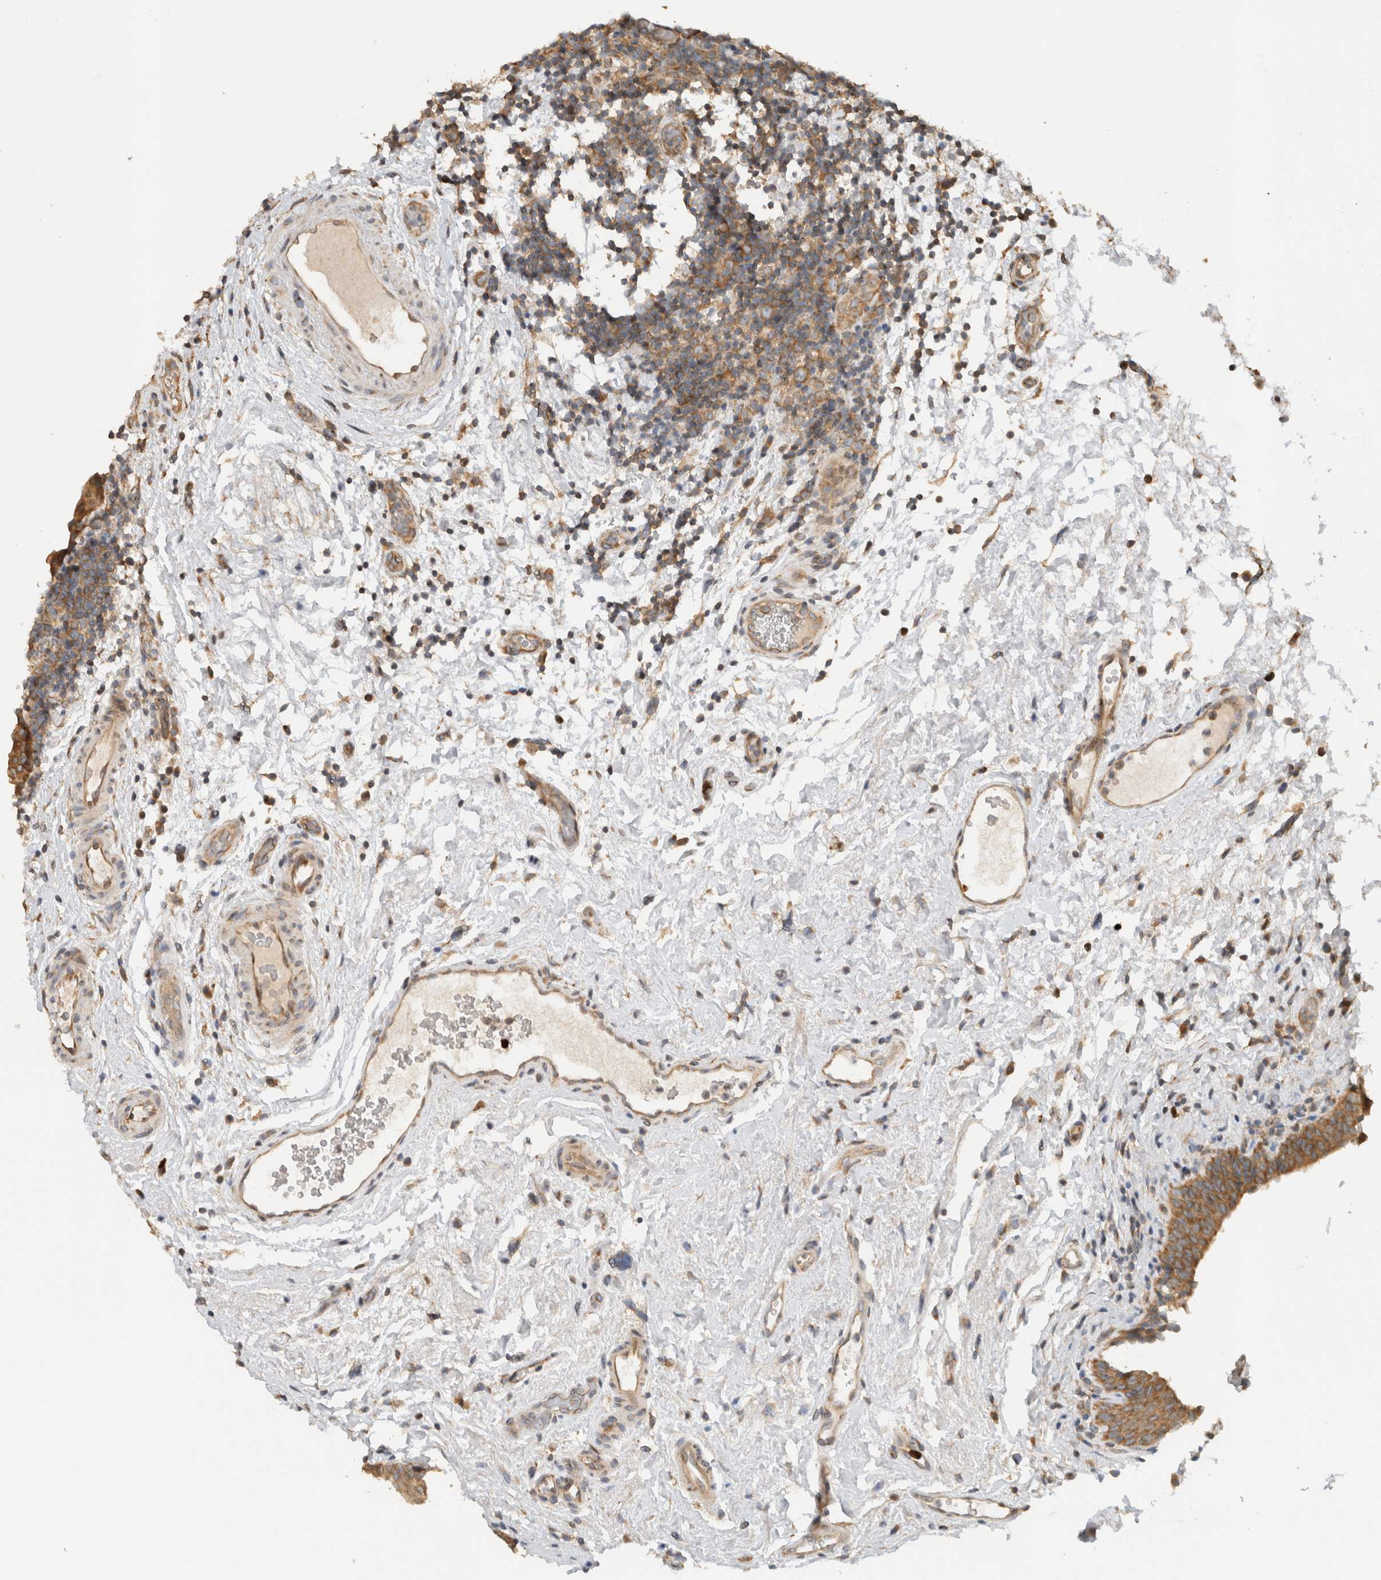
{"staining": {"intensity": "moderate", "quantity": ">75%", "location": "cytoplasmic/membranous"}, "tissue": "urinary bladder", "cell_type": "Urothelial cells", "image_type": "normal", "snomed": [{"axis": "morphology", "description": "Normal tissue, NOS"}, {"axis": "topography", "description": "Urinary bladder"}], "caption": "This is an image of immunohistochemistry (IHC) staining of benign urinary bladder, which shows moderate positivity in the cytoplasmic/membranous of urothelial cells.", "gene": "PUM1", "patient": {"sex": "male", "age": 83}}